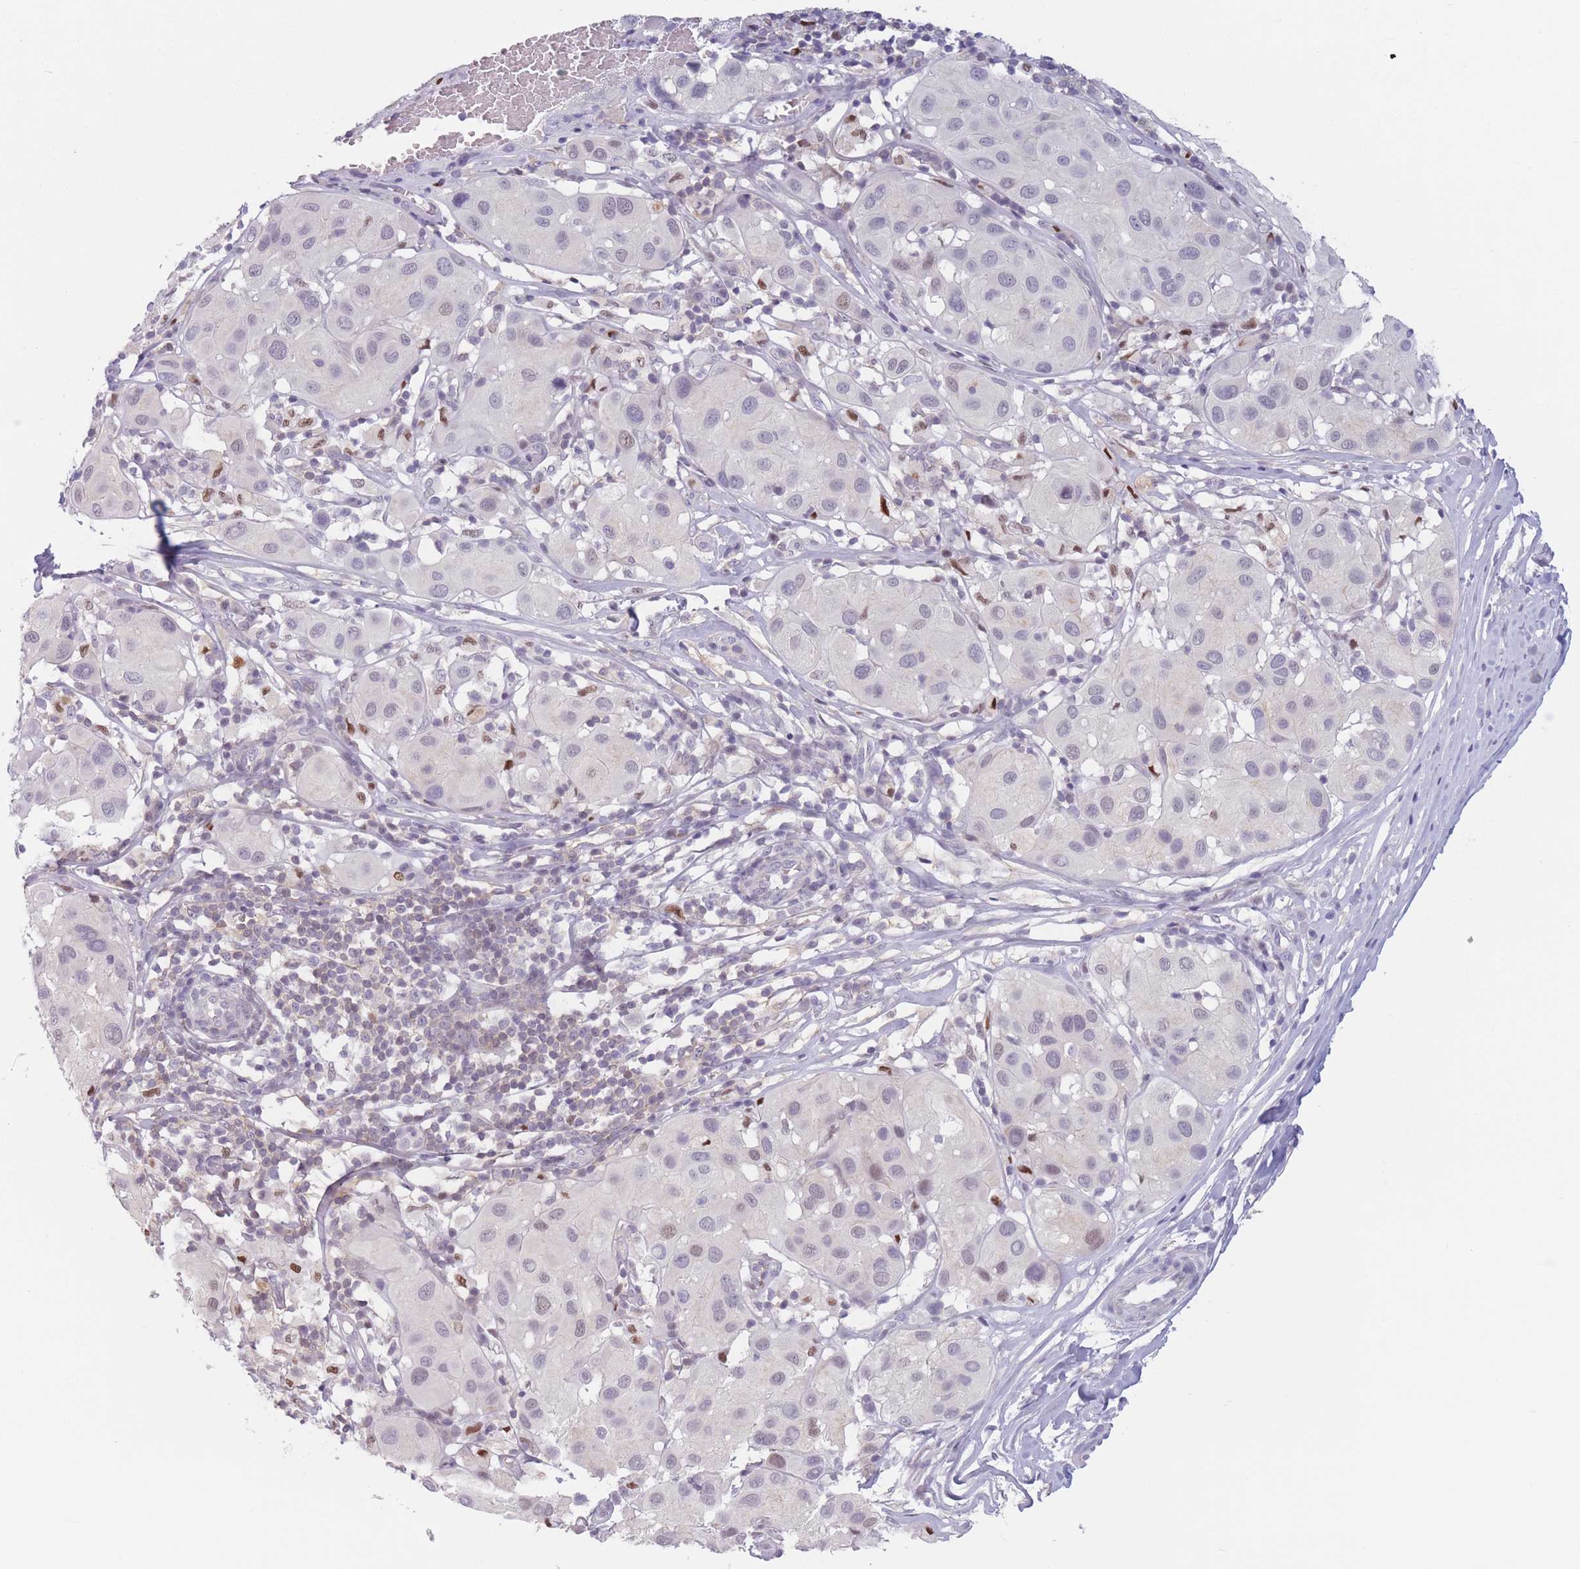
{"staining": {"intensity": "weak", "quantity": "<25%", "location": "nuclear"}, "tissue": "melanoma", "cell_type": "Tumor cells", "image_type": "cancer", "snomed": [{"axis": "morphology", "description": "Malignant melanoma, Metastatic site"}, {"axis": "topography", "description": "Skin"}], "caption": "DAB (3,3'-diaminobenzidine) immunohistochemical staining of human melanoma shows no significant expression in tumor cells.", "gene": "ZNF439", "patient": {"sex": "male", "age": 41}}